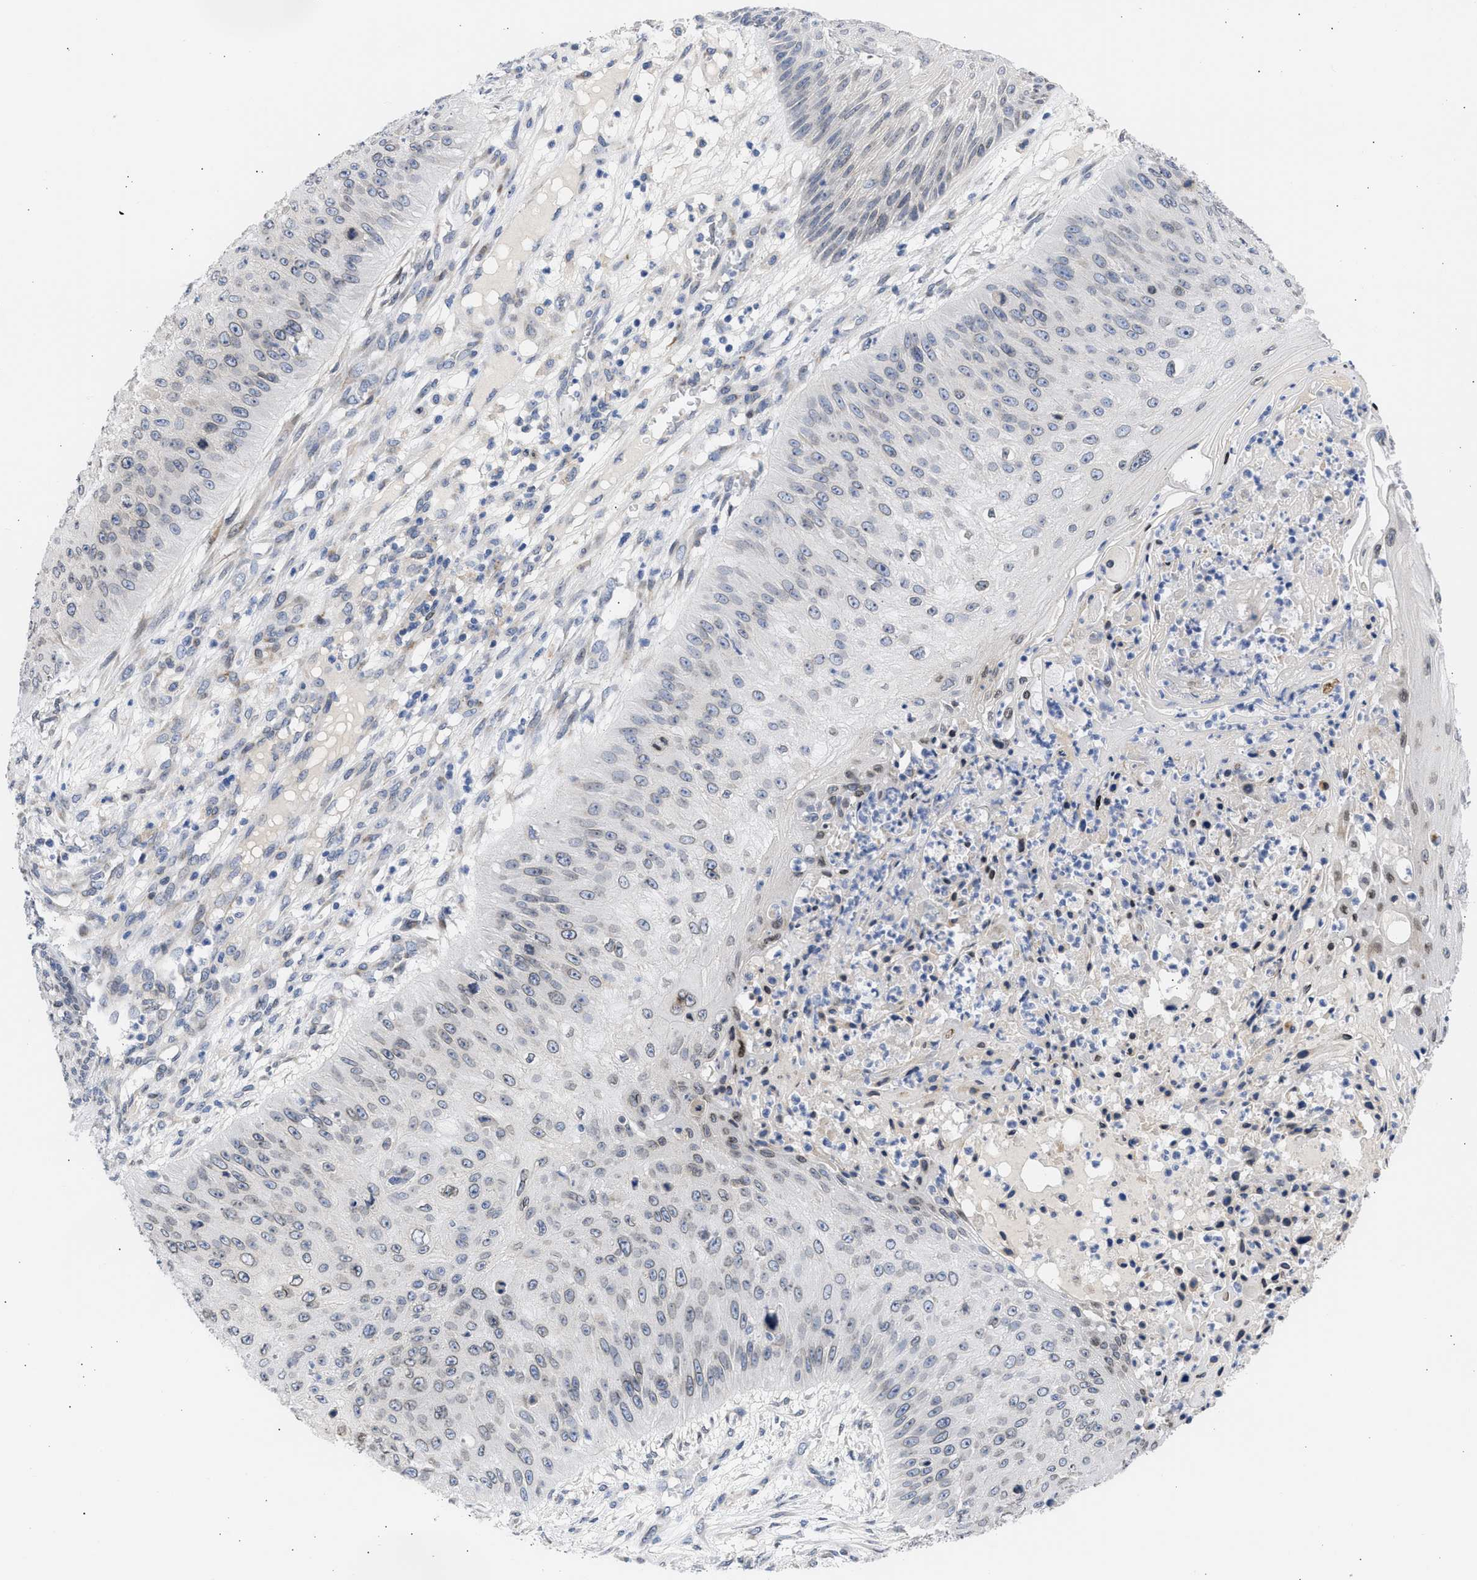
{"staining": {"intensity": "weak", "quantity": "<25%", "location": "nuclear"}, "tissue": "skin cancer", "cell_type": "Tumor cells", "image_type": "cancer", "snomed": [{"axis": "morphology", "description": "Squamous cell carcinoma, NOS"}, {"axis": "topography", "description": "Skin"}], "caption": "Immunohistochemistry (IHC) image of neoplastic tissue: squamous cell carcinoma (skin) stained with DAB exhibits no significant protein positivity in tumor cells.", "gene": "NUP35", "patient": {"sex": "female", "age": 80}}